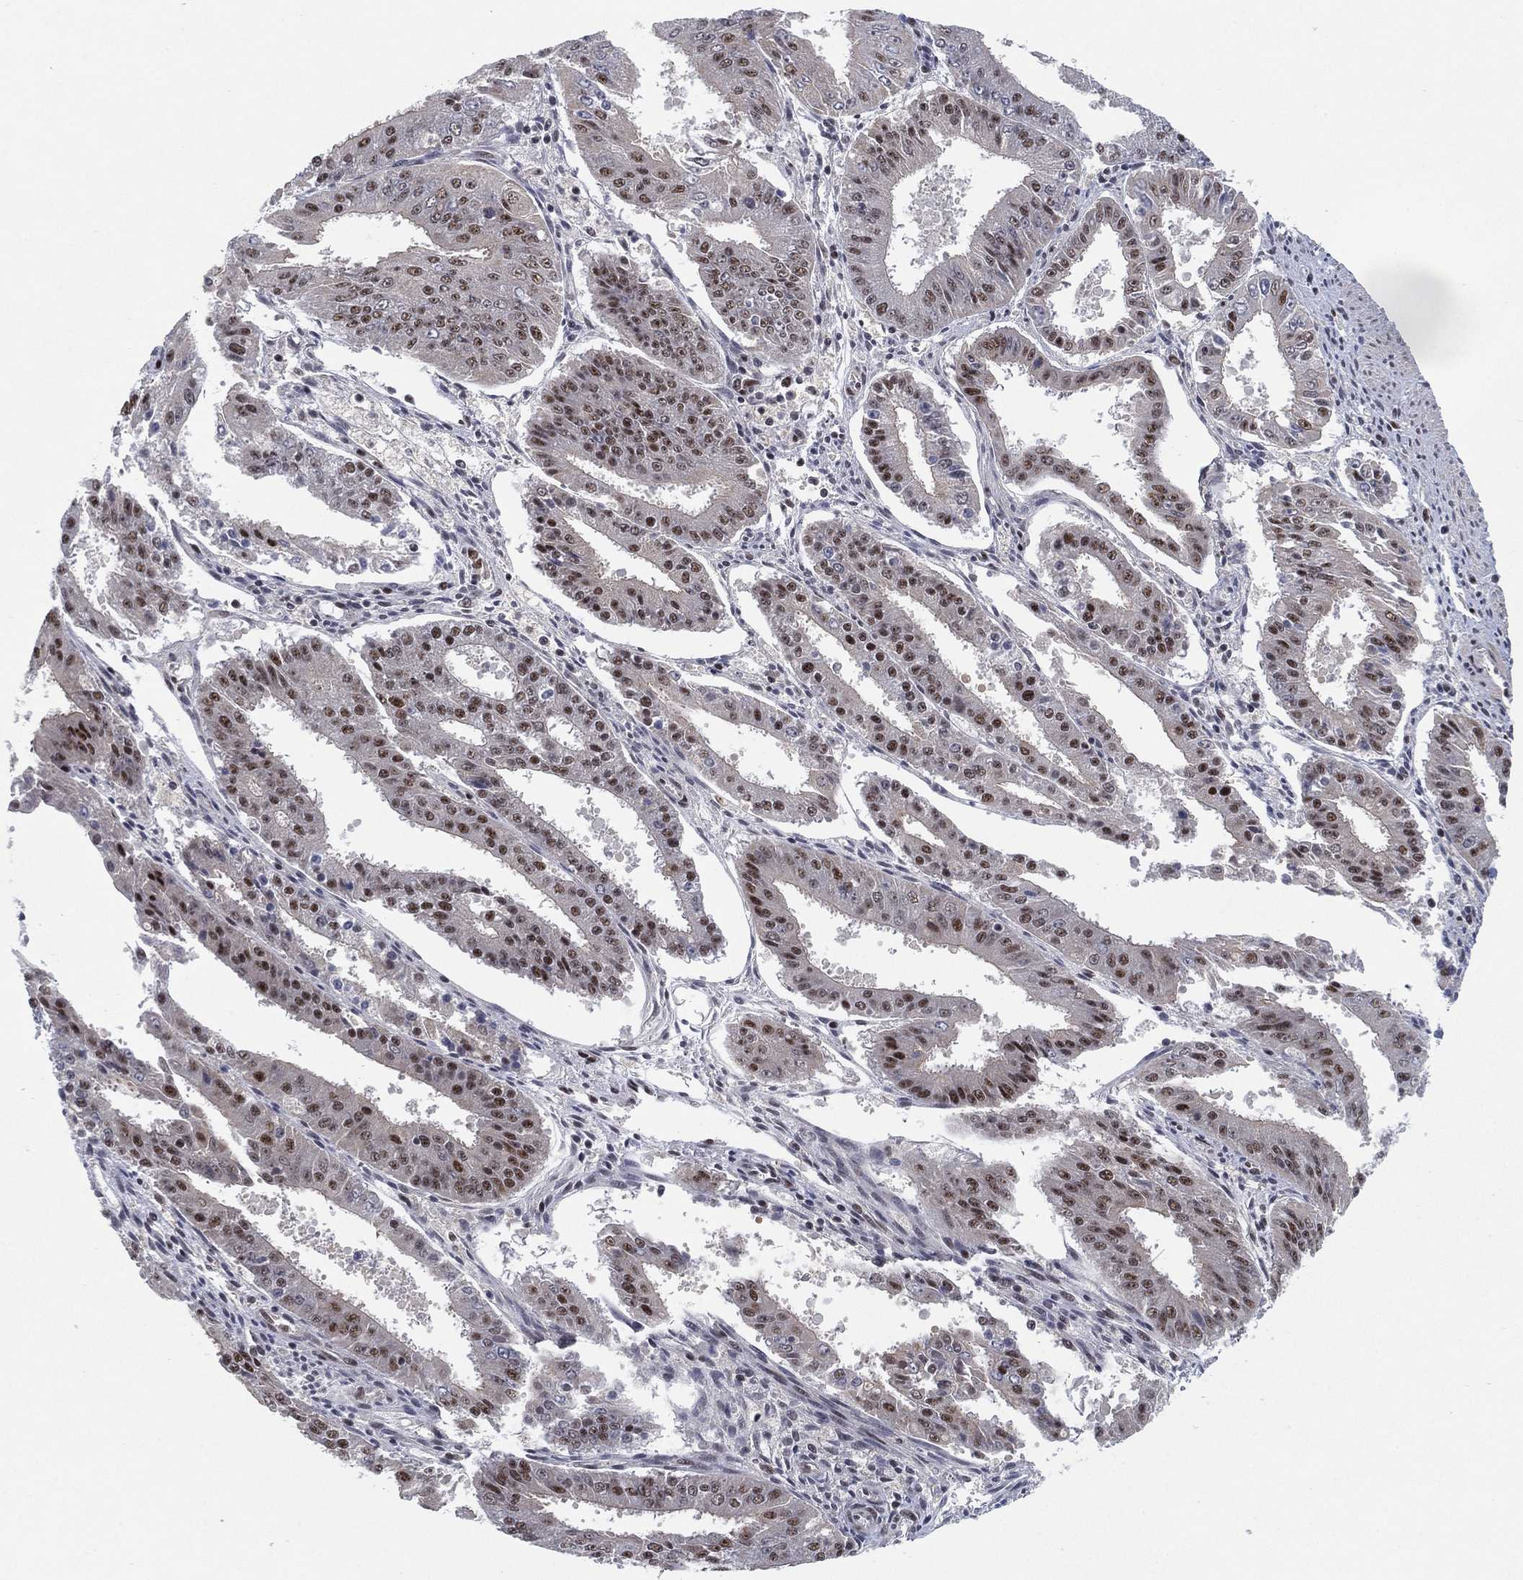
{"staining": {"intensity": "moderate", "quantity": "25%-75%", "location": "nuclear"}, "tissue": "ovarian cancer", "cell_type": "Tumor cells", "image_type": "cancer", "snomed": [{"axis": "morphology", "description": "Carcinoma, endometroid"}, {"axis": "topography", "description": "Ovary"}], "caption": "Ovarian cancer stained with a protein marker displays moderate staining in tumor cells.", "gene": "DGCR8", "patient": {"sex": "female", "age": 42}}